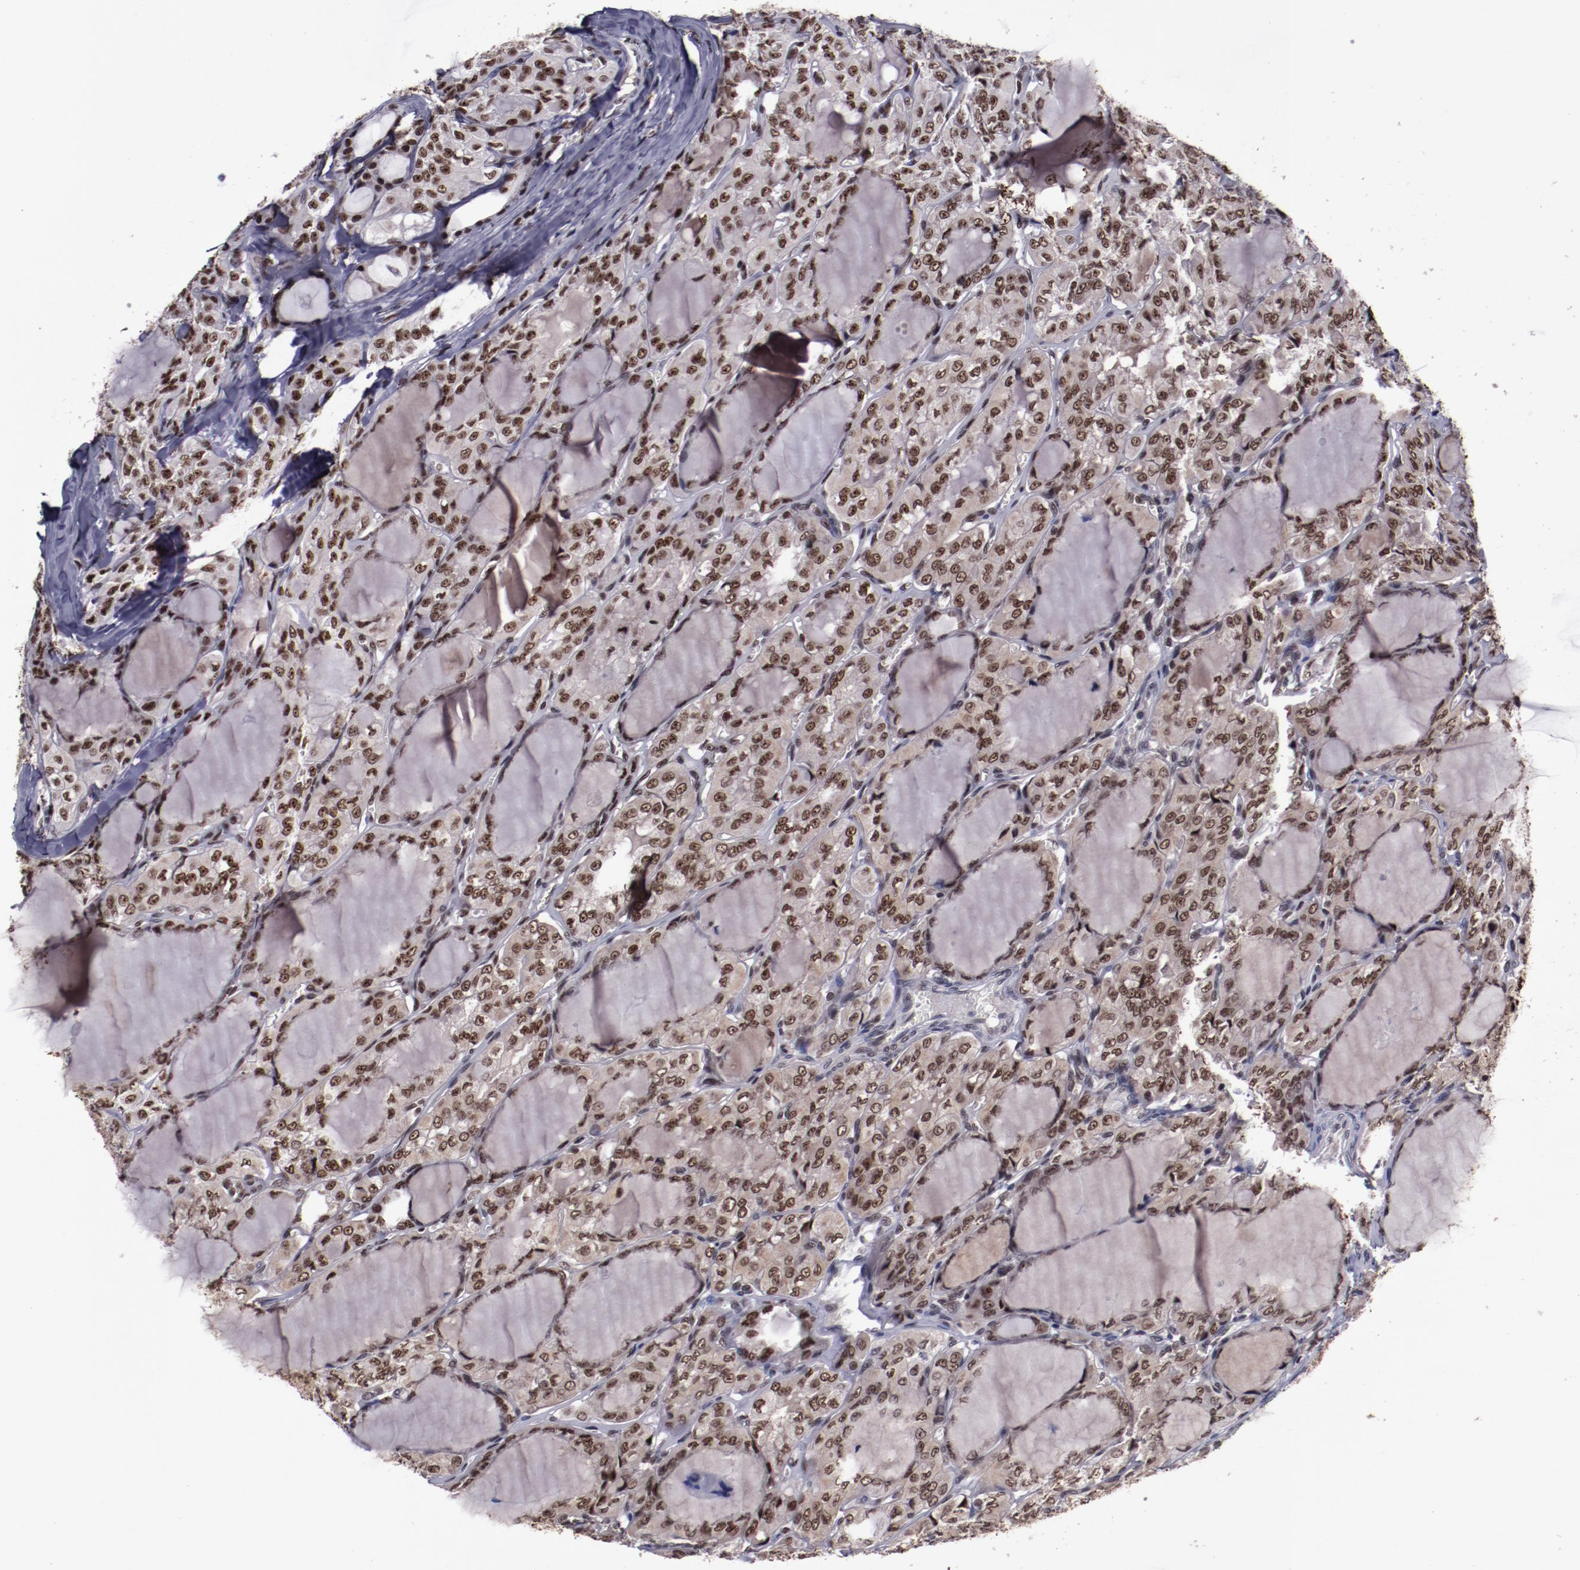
{"staining": {"intensity": "moderate", "quantity": ">75%", "location": "cytoplasmic/membranous,nuclear"}, "tissue": "thyroid cancer", "cell_type": "Tumor cells", "image_type": "cancer", "snomed": [{"axis": "morphology", "description": "Papillary adenocarcinoma, NOS"}, {"axis": "topography", "description": "Thyroid gland"}], "caption": "Thyroid papillary adenocarcinoma stained with a protein marker exhibits moderate staining in tumor cells.", "gene": "ERH", "patient": {"sex": "male", "age": 20}}